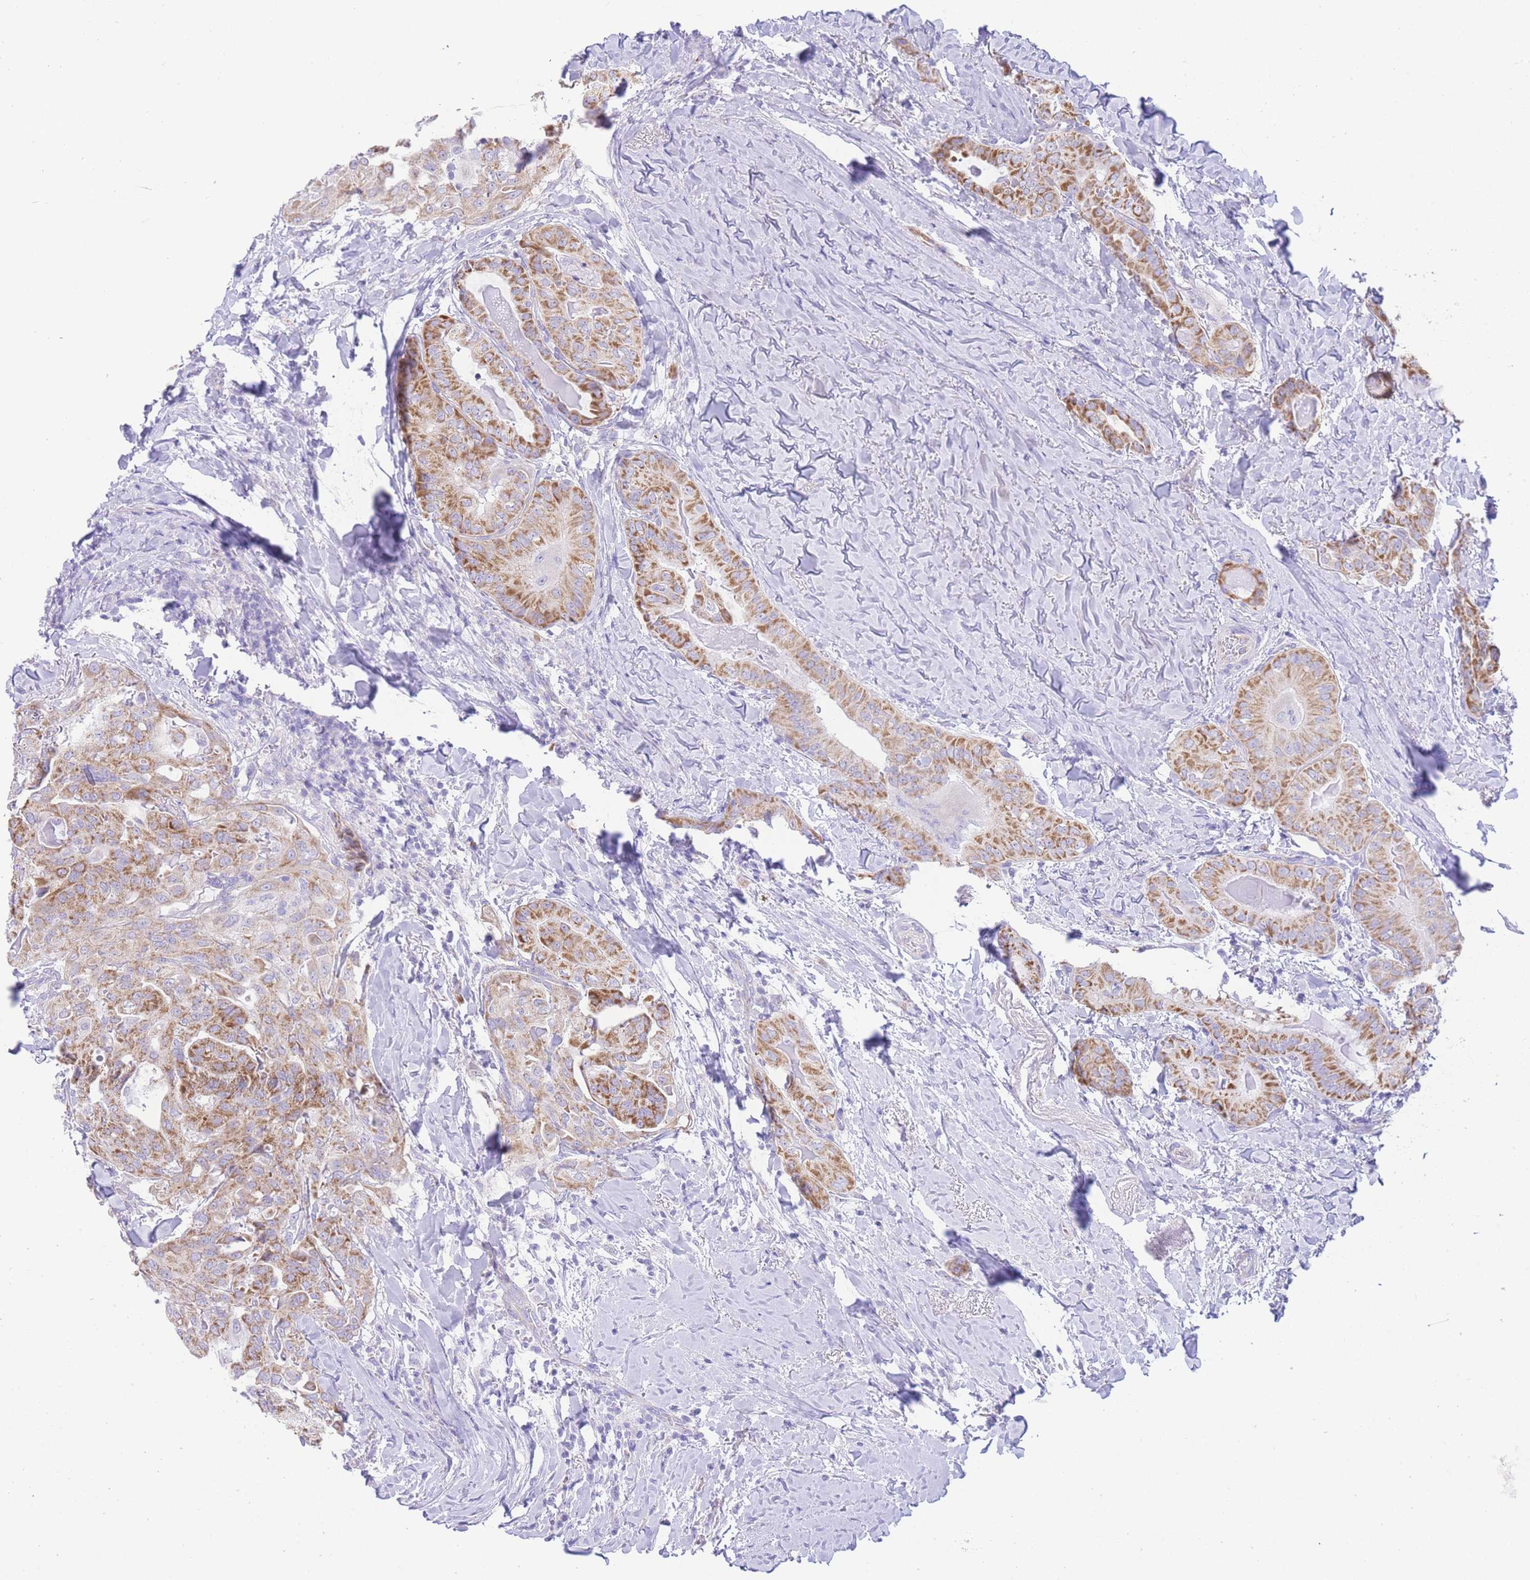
{"staining": {"intensity": "moderate", "quantity": ">75%", "location": "cytoplasmic/membranous"}, "tissue": "thyroid cancer", "cell_type": "Tumor cells", "image_type": "cancer", "snomed": [{"axis": "morphology", "description": "Papillary adenocarcinoma, NOS"}, {"axis": "topography", "description": "Thyroid gland"}], "caption": "A medium amount of moderate cytoplasmic/membranous positivity is identified in about >75% of tumor cells in thyroid cancer (papillary adenocarcinoma) tissue.", "gene": "ACSM4", "patient": {"sex": "female", "age": 68}}